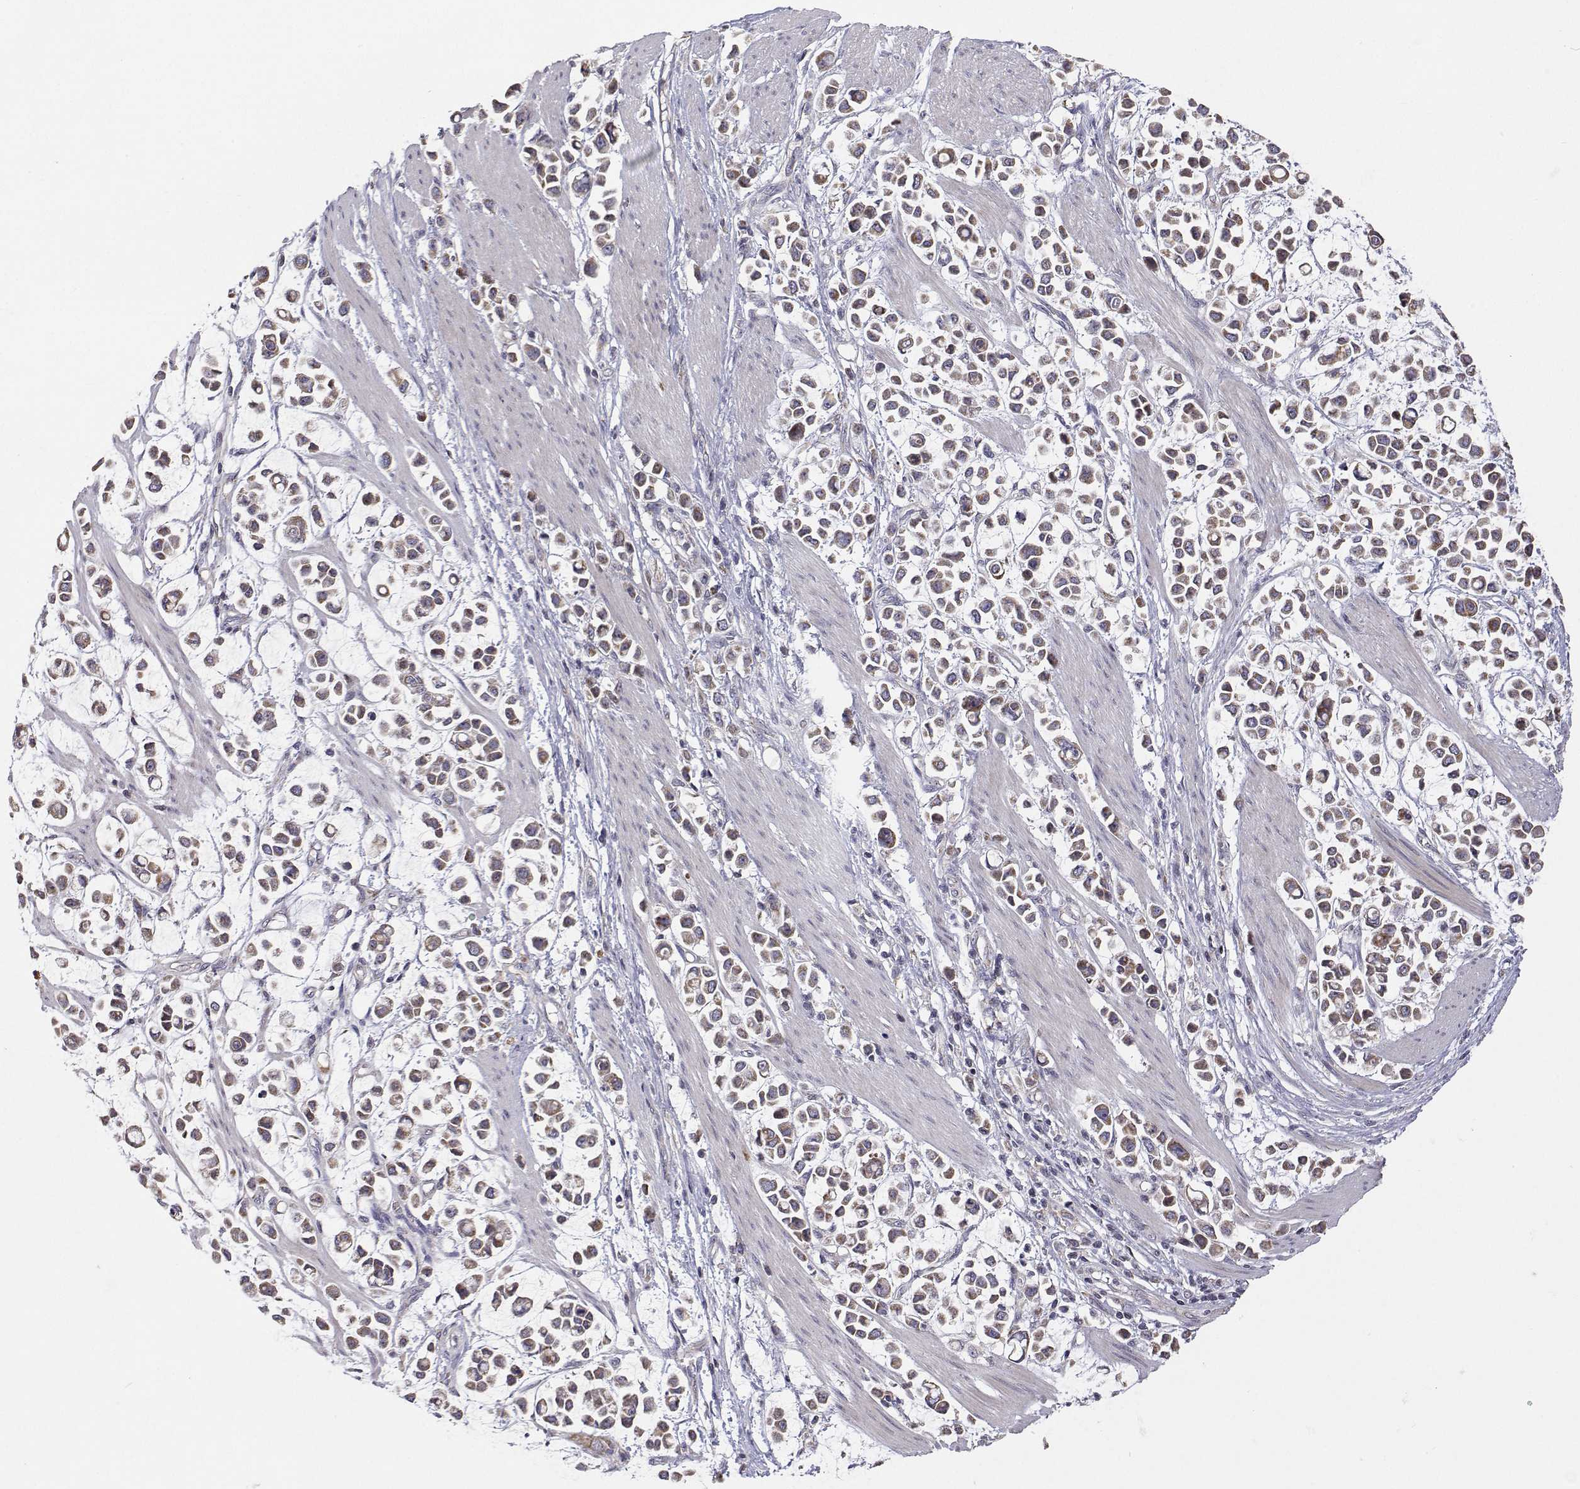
{"staining": {"intensity": "moderate", "quantity": ">75%", "location": "cytoplasmic/membranous"}, "tissue": "stomach cancer", "cell_type": "Tumor cells", "image_type": "cancer", "snomed": [{"axis": "morphology", "description": "Adenocarcinoma, NOS"}, {"axis": "topography", "description": "Stomach"}], "caption": "Immunohistochemical staining of human stomach adenocarcinoma demonstrates moderate cytoplasmic/membranous protein expression in about >75% of tumor cells.", "gene": "MRPL3", "patient": {"sex": "male", "age": 82}}